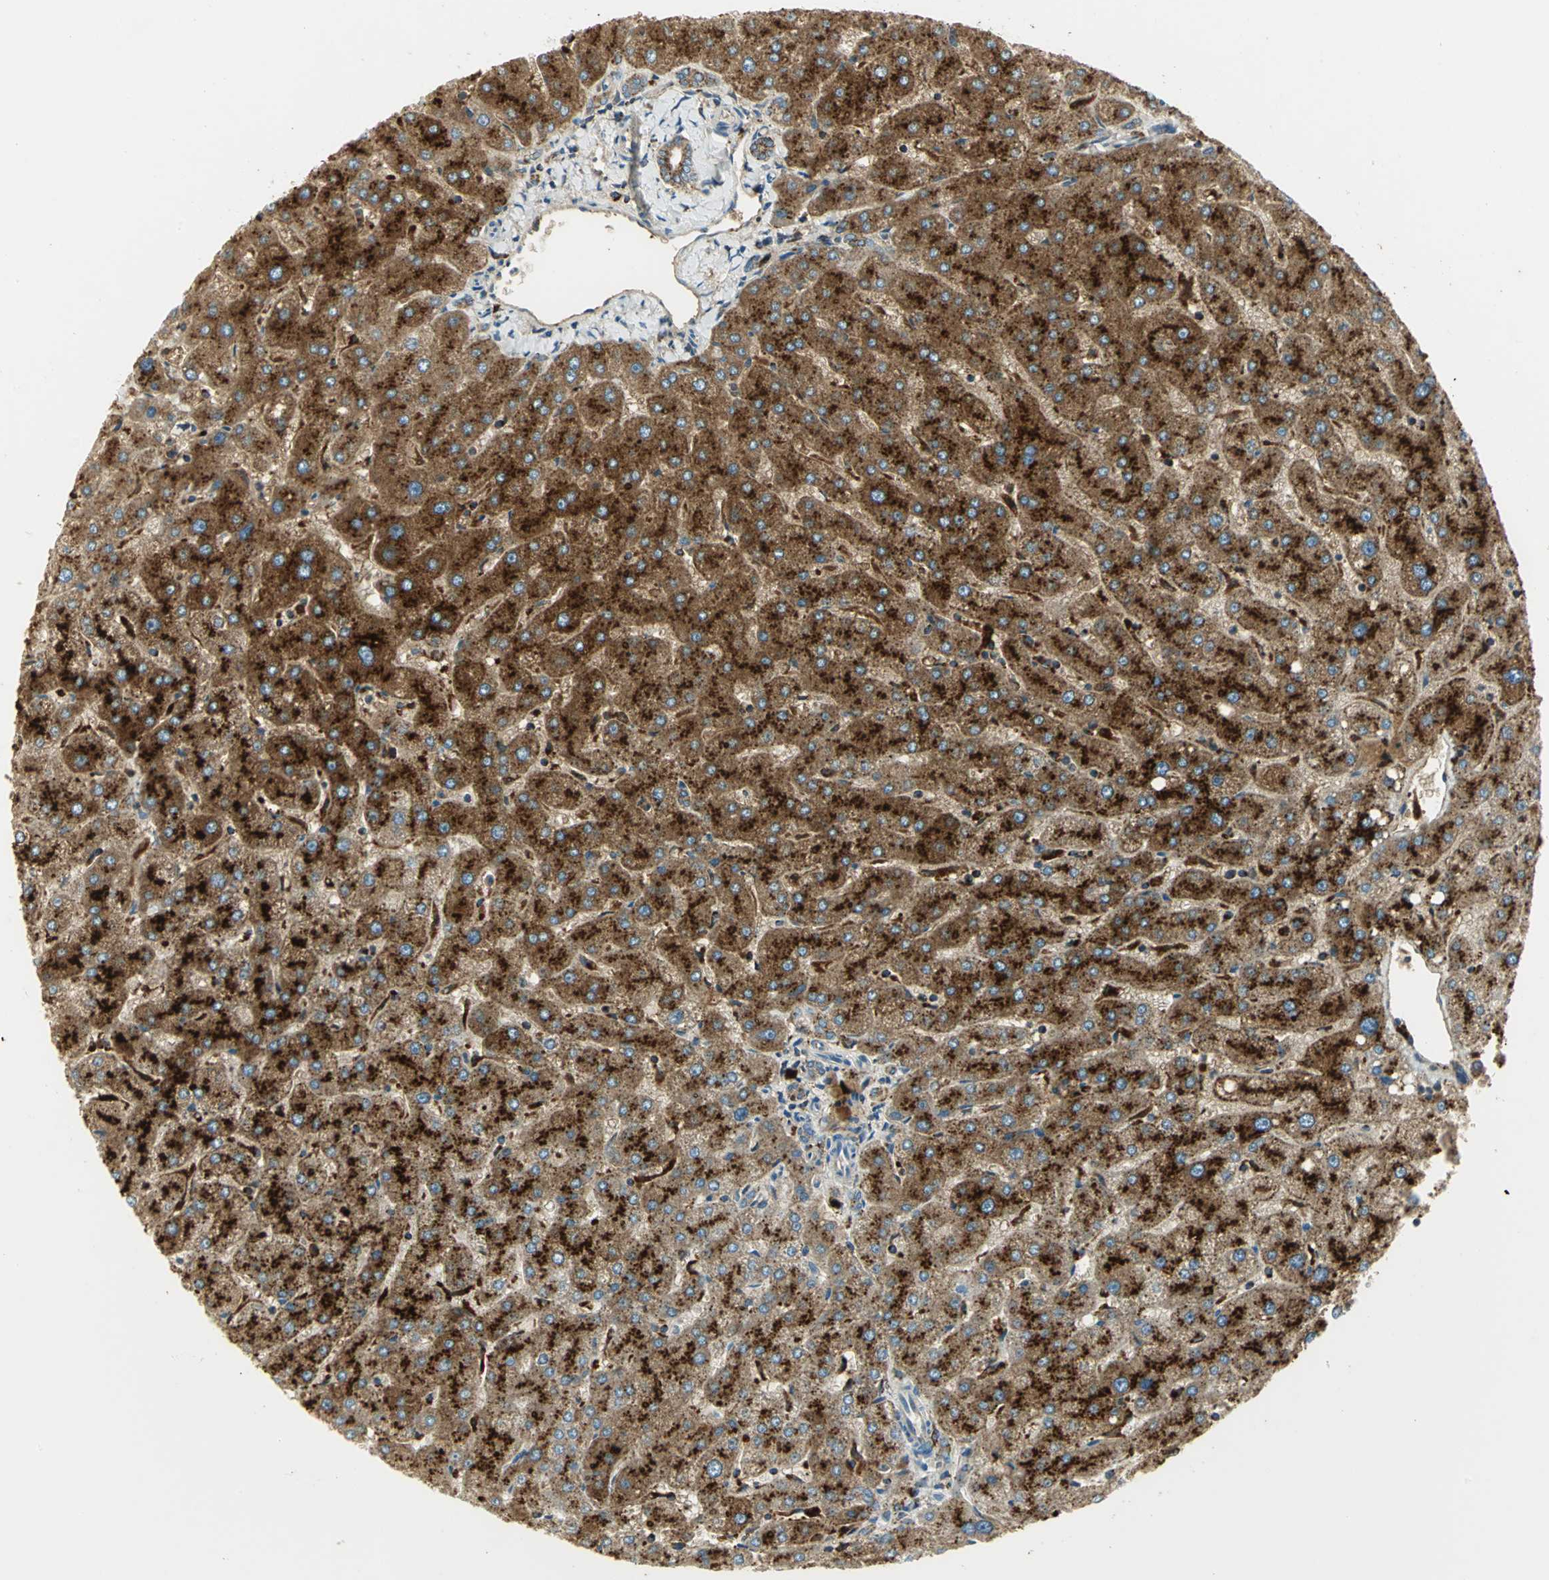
{"staining": {"intensity": "moderate", "quantity": ">75%", "location": "cytoplasmic/membranous"}, "tissue": "liver", "cell_type": "Cholangiocytes", "image_type": "normal", "snomed": [{"axis": "morphology", "description": "Normal tissue, NOS"}, {"axis": "topography", "description": "Liver"}], "caption": "The immunohistochemical stain highlights moderate cytoplasmic/membranous positivity in cholangiocytes of unremarkable liver. The staining was performed using DAB (3,3'-diaminobenzidine) to visualize the protein expression in brown, while the nuclei were stained in blue with hematoxylin (Magnification: 20x).", "gene": "ARSA", "patient": {"sex": "male", "age": 67}}